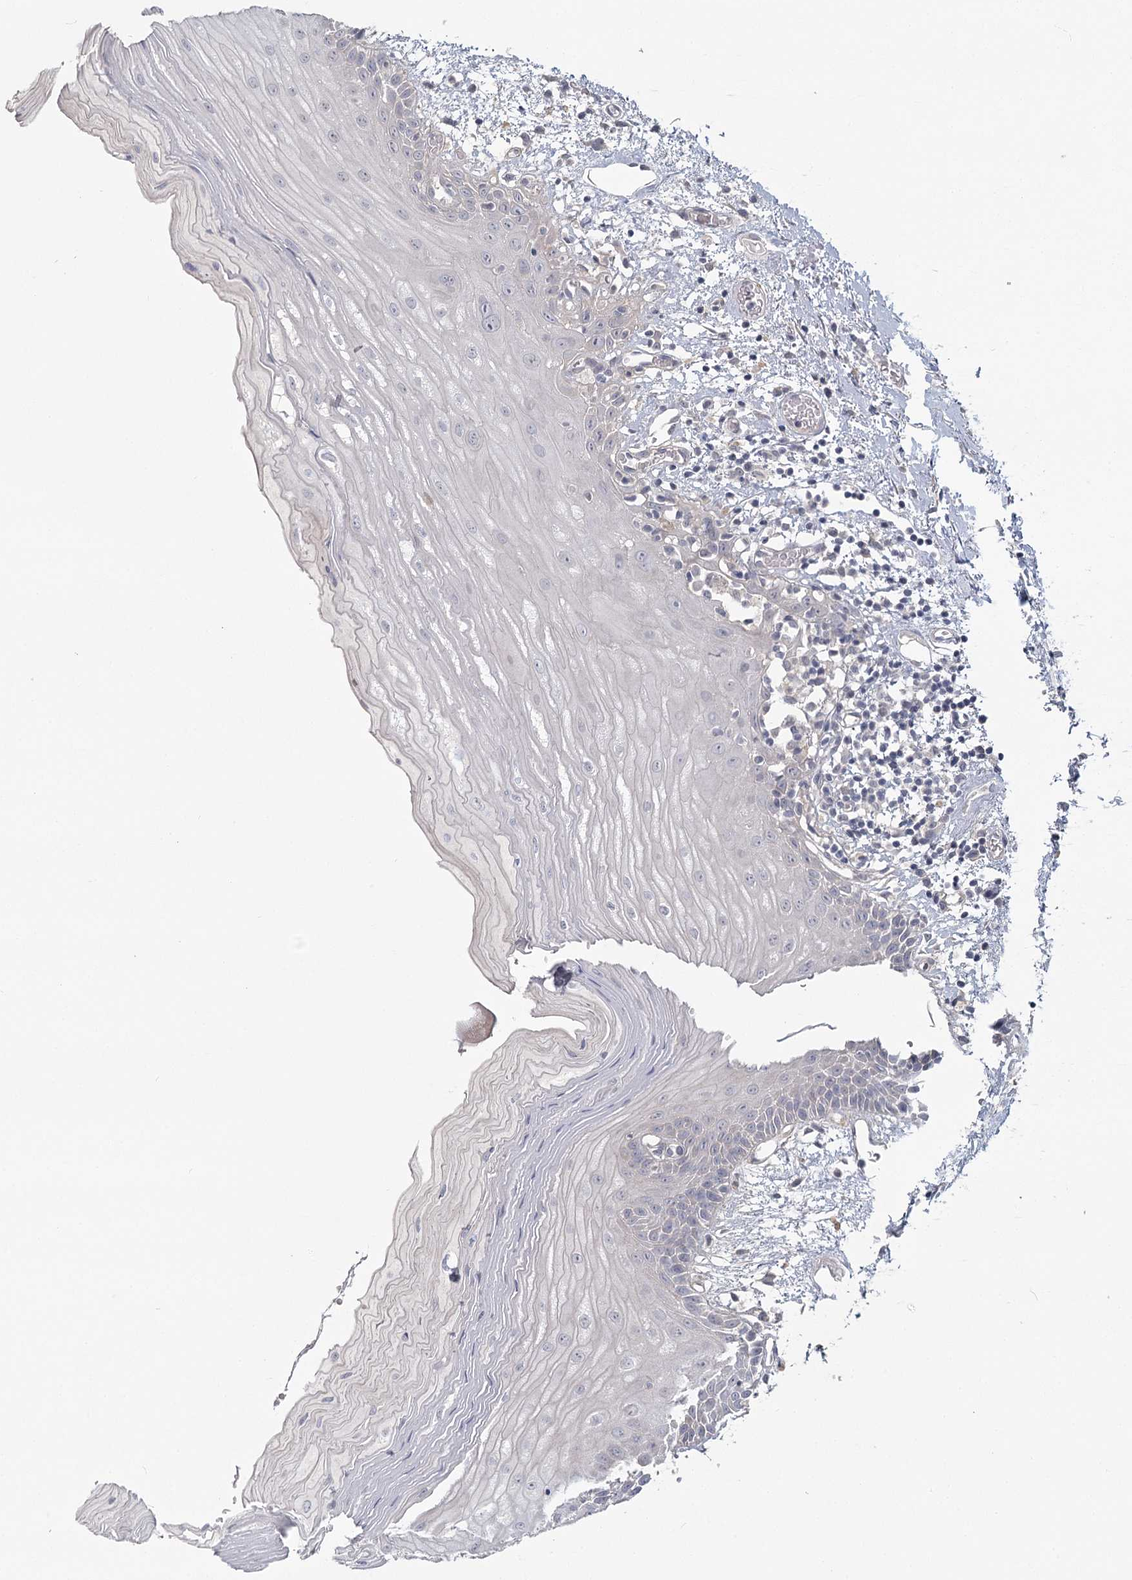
{"staining": {"intensity": "negative", "quantity": "none", "location": "none"}, "tissue": "oral mucosa", "cell_type": "Squamous epithelial cells", "image_type": "normal", "snomed": [{"axis": "morphology", "description": "Normal tissue, NOS"}, {"axis": "topography", "description": "Oral tissue"}], "caption": "Immunohistochemistry of unremarkable human oral mucosa demonstrates no expression in squamous epithelial cells.", "gene": "USP11", "patient": {"sex": "male", "age": 52}}